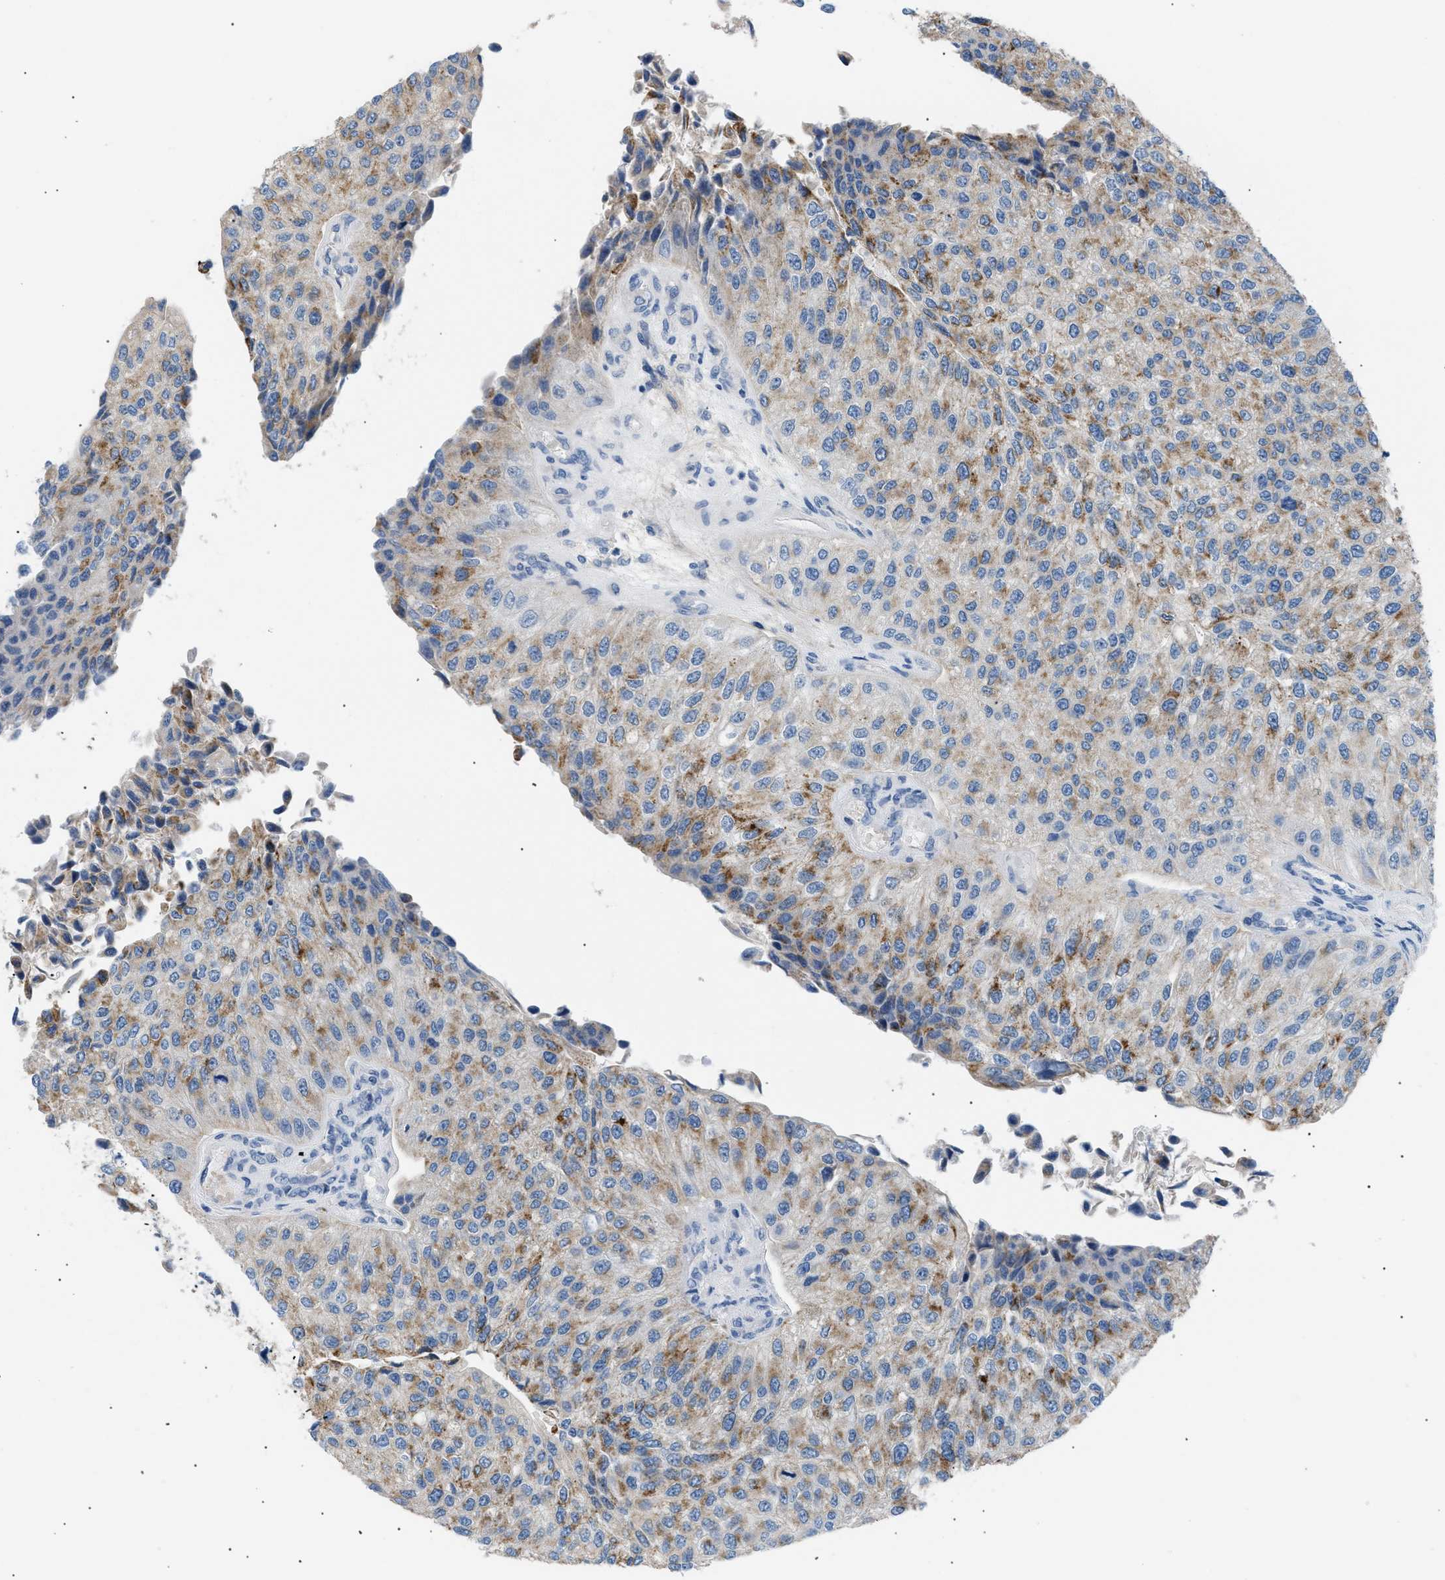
{"staining": {"intensity": "weak", "quantity": "25%-75%", "location": "cytoplasmic/membranous"}, "tissue": "urothelial cancer", "cell_type": "Tumor cells", "image_type": "cancer", "snomed": [{"axis": "morphology", "description": "Urothelial carcinoma, High grade"}, {"axis": "topography", "description": "Kidney"}, {"axis": "topography", "description": "Urinary bladder"}], "caption": "Human high-grade urothelial carcinoma stained with a brown dye exhibits weak cytoplasmic/membranous positive positivity in about 25%-75% of tumor cells.", "gene": "ICA1", "patient": {"sex": "male", "age": 77}}